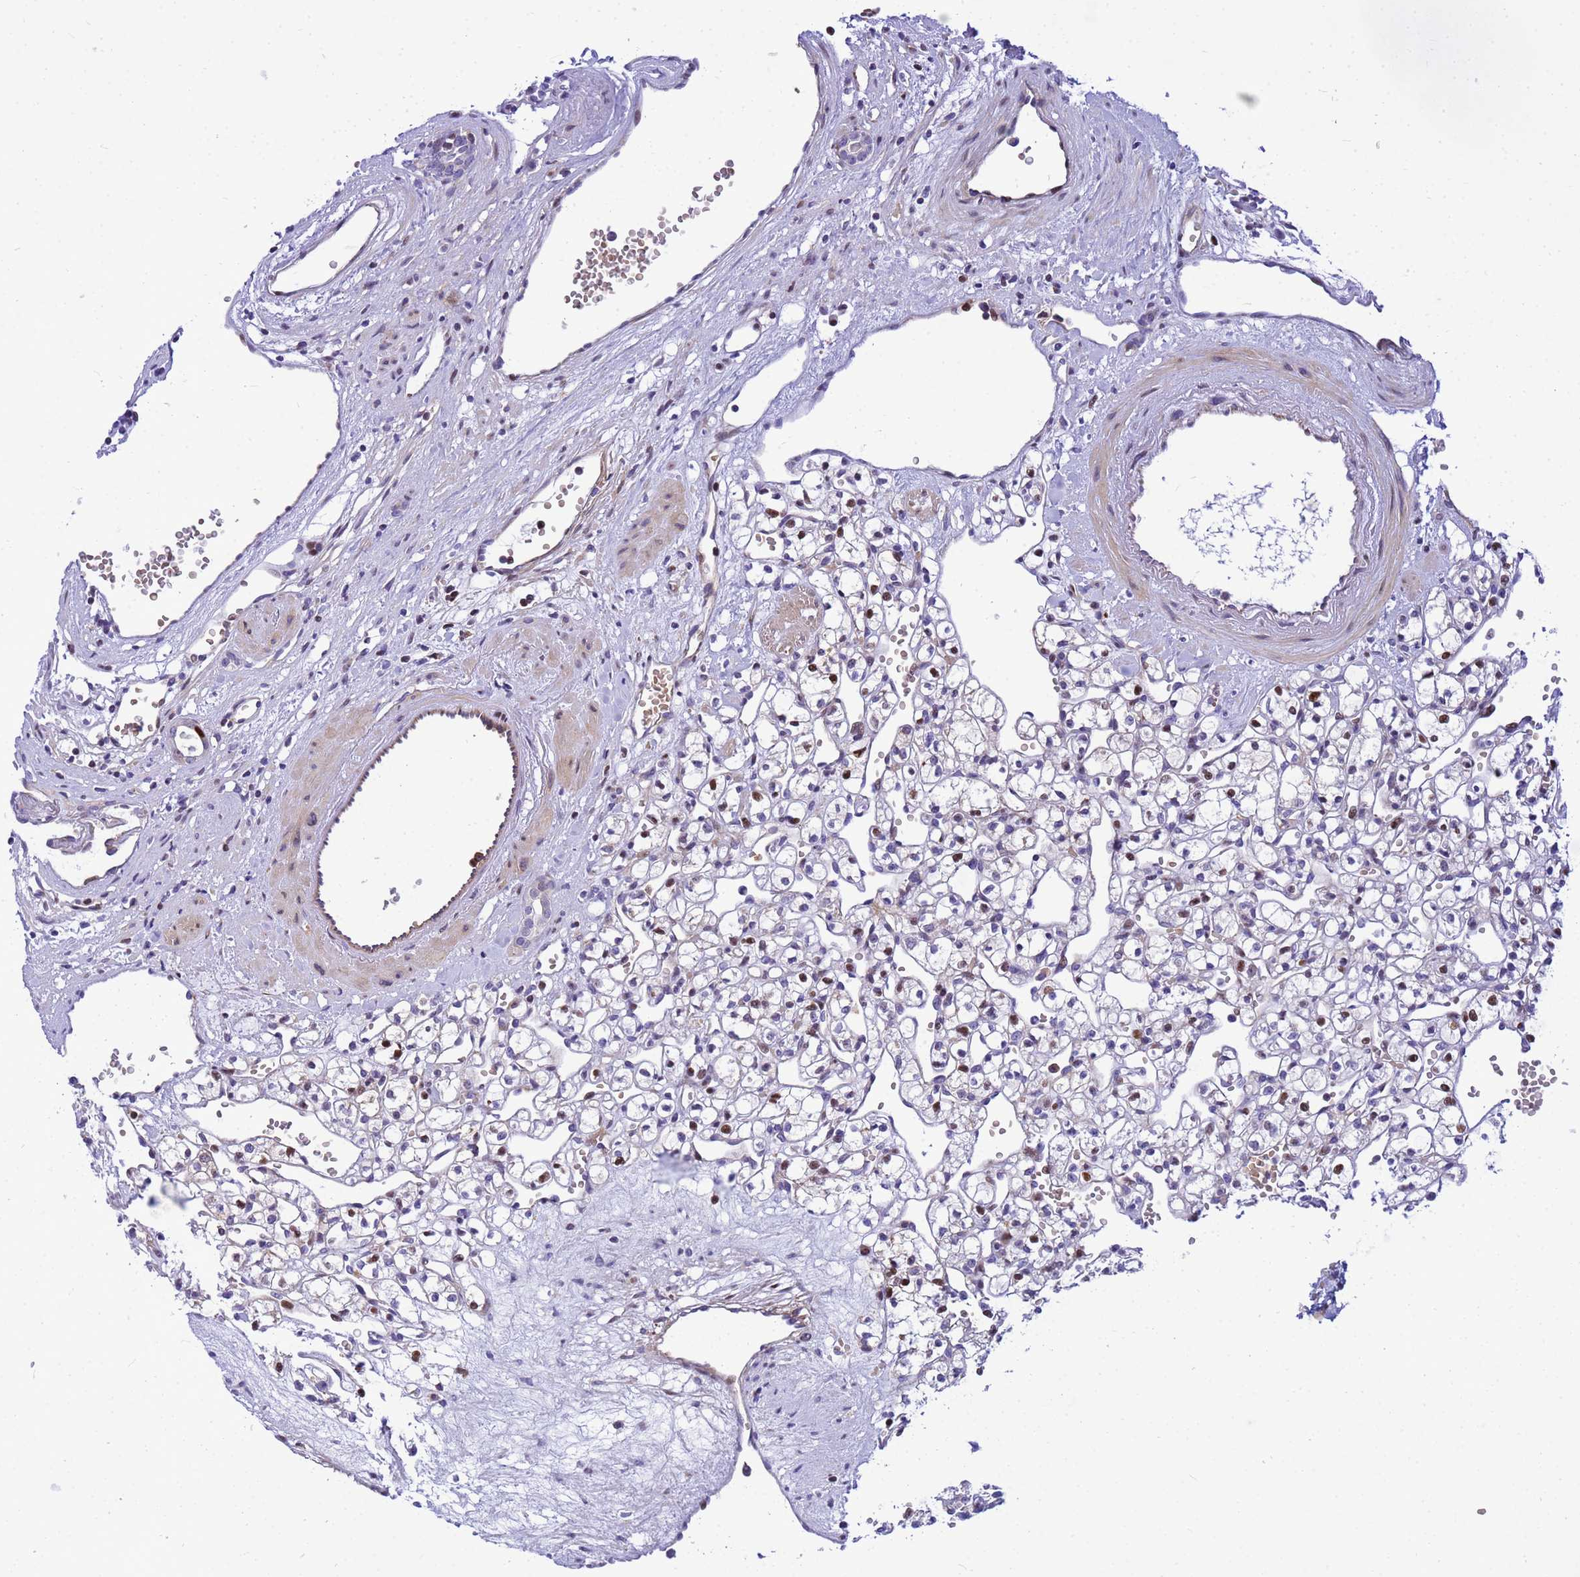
{"staining": {"intensity": "moderate", "quantity": "<25%", "location": "nuclear"}, "tissue": "renal cancer", "cell_type": "Tumor cells", "image_type": "cancer", "snomed": [{"axis": "morphology", "description": "Adenocarcinoma, NOS"}, {"axis": "topography", "description": "Kidney"}], "caption": "Protein analysis of renal cancer tissue shows moderate nuclear positivity in about <25% of tumor cells.", "gene": "ADAMTS7", "patient": {"sex": "female", "age": 59}}